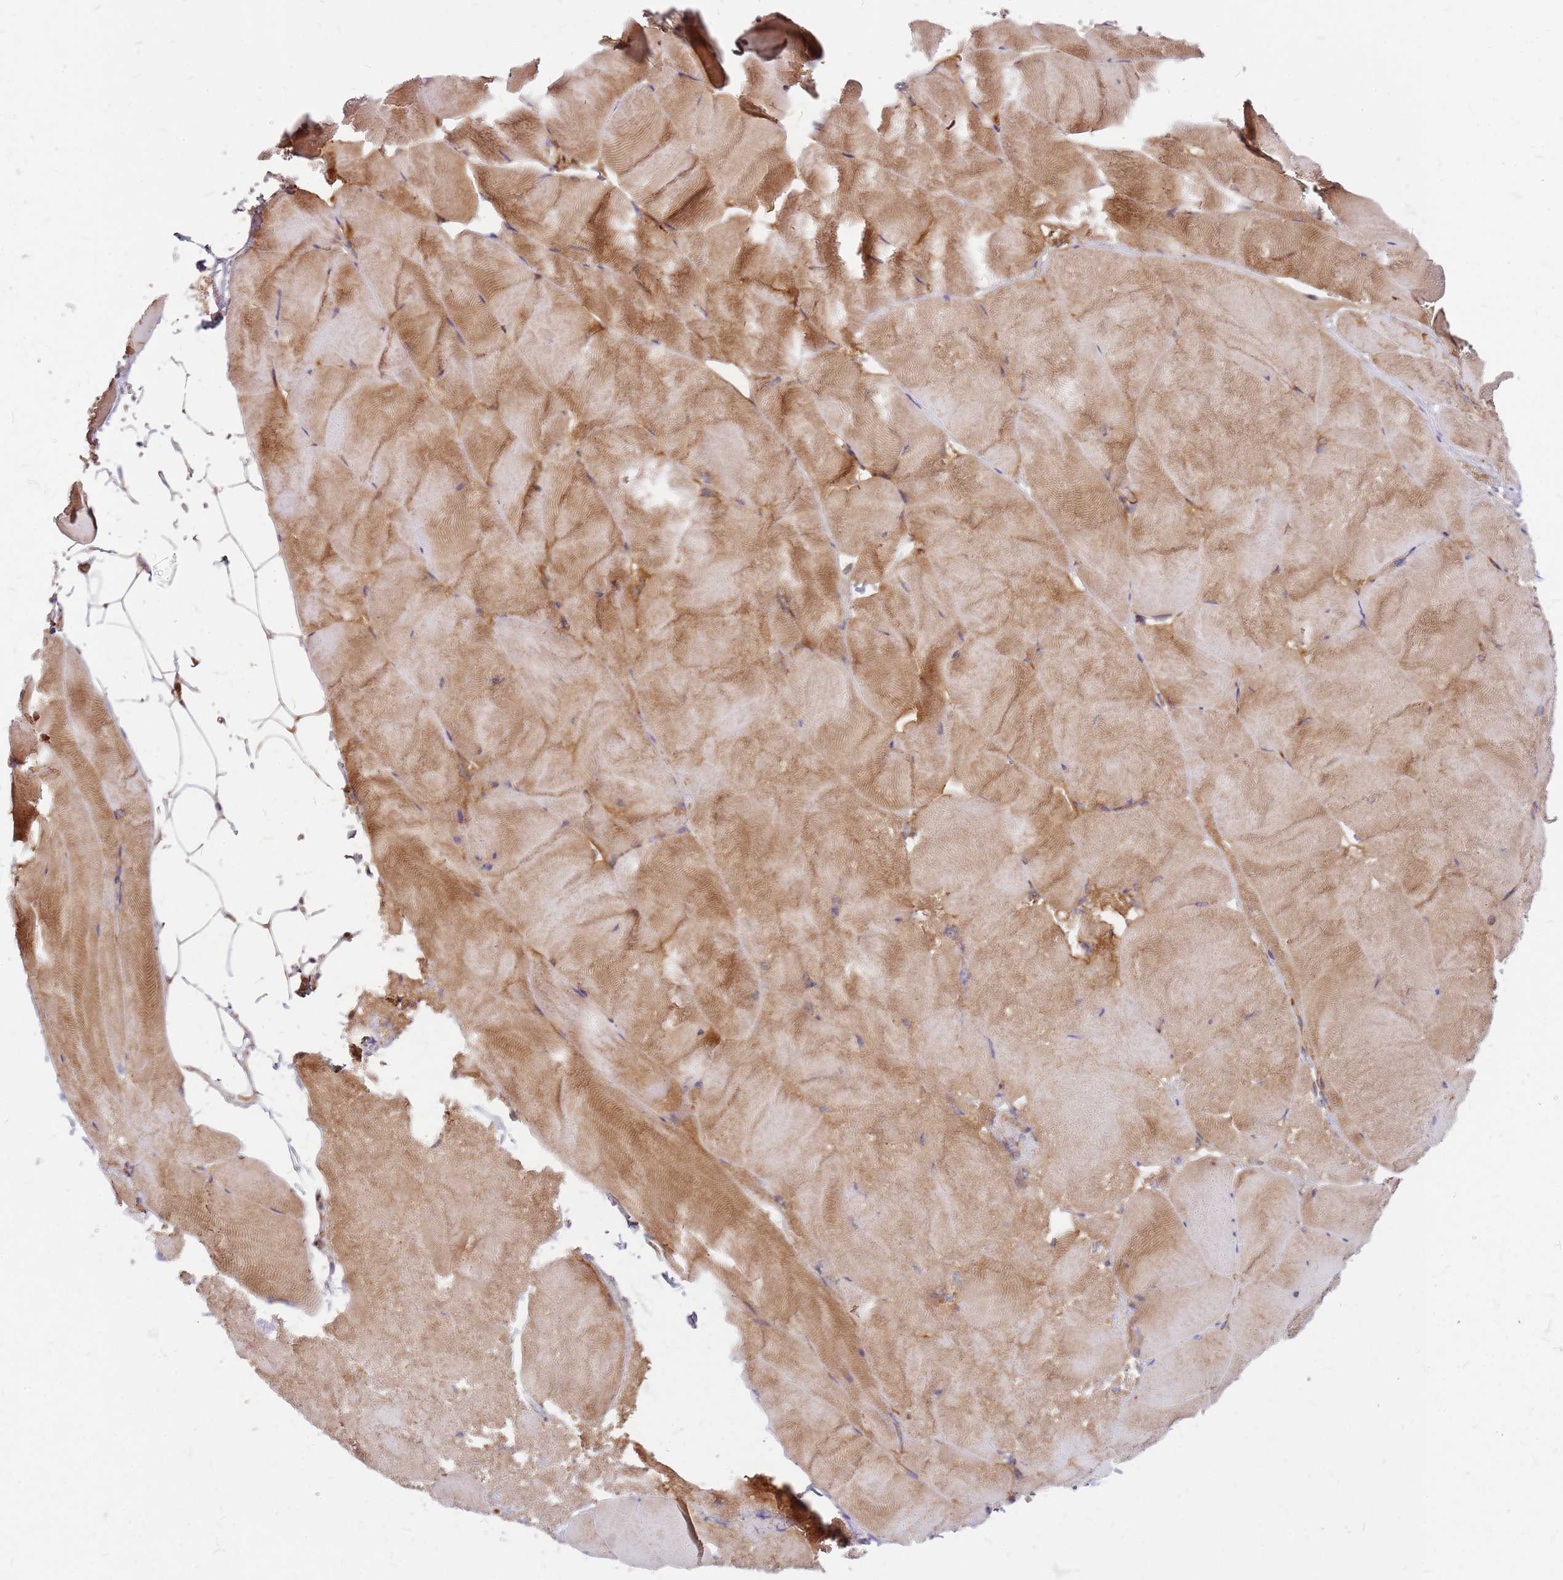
{"staining": {"intensity": "moderate", "quantity": "25%-75%", "location": "cytoplasmic/membranous"}, "tissue": "skeletal muscle", "cell_type": "Myocytes", "image_type": "normal", "snomed": [{"axis": "morphology", "description": "Normal tissue, NOS"}, {"axis": "topography", "description": "Skeletal muscle"}], "caption": "The micrograph reveals a brown stain indicating the presence of a protein in the cytoplasmic/membranous of myocytes in skeletal muscle. (brown staining indicates protein expression, while blue staining denotes nuclei).", "gene": "HDX", "patient": {"sex": "female", "age": 64}}